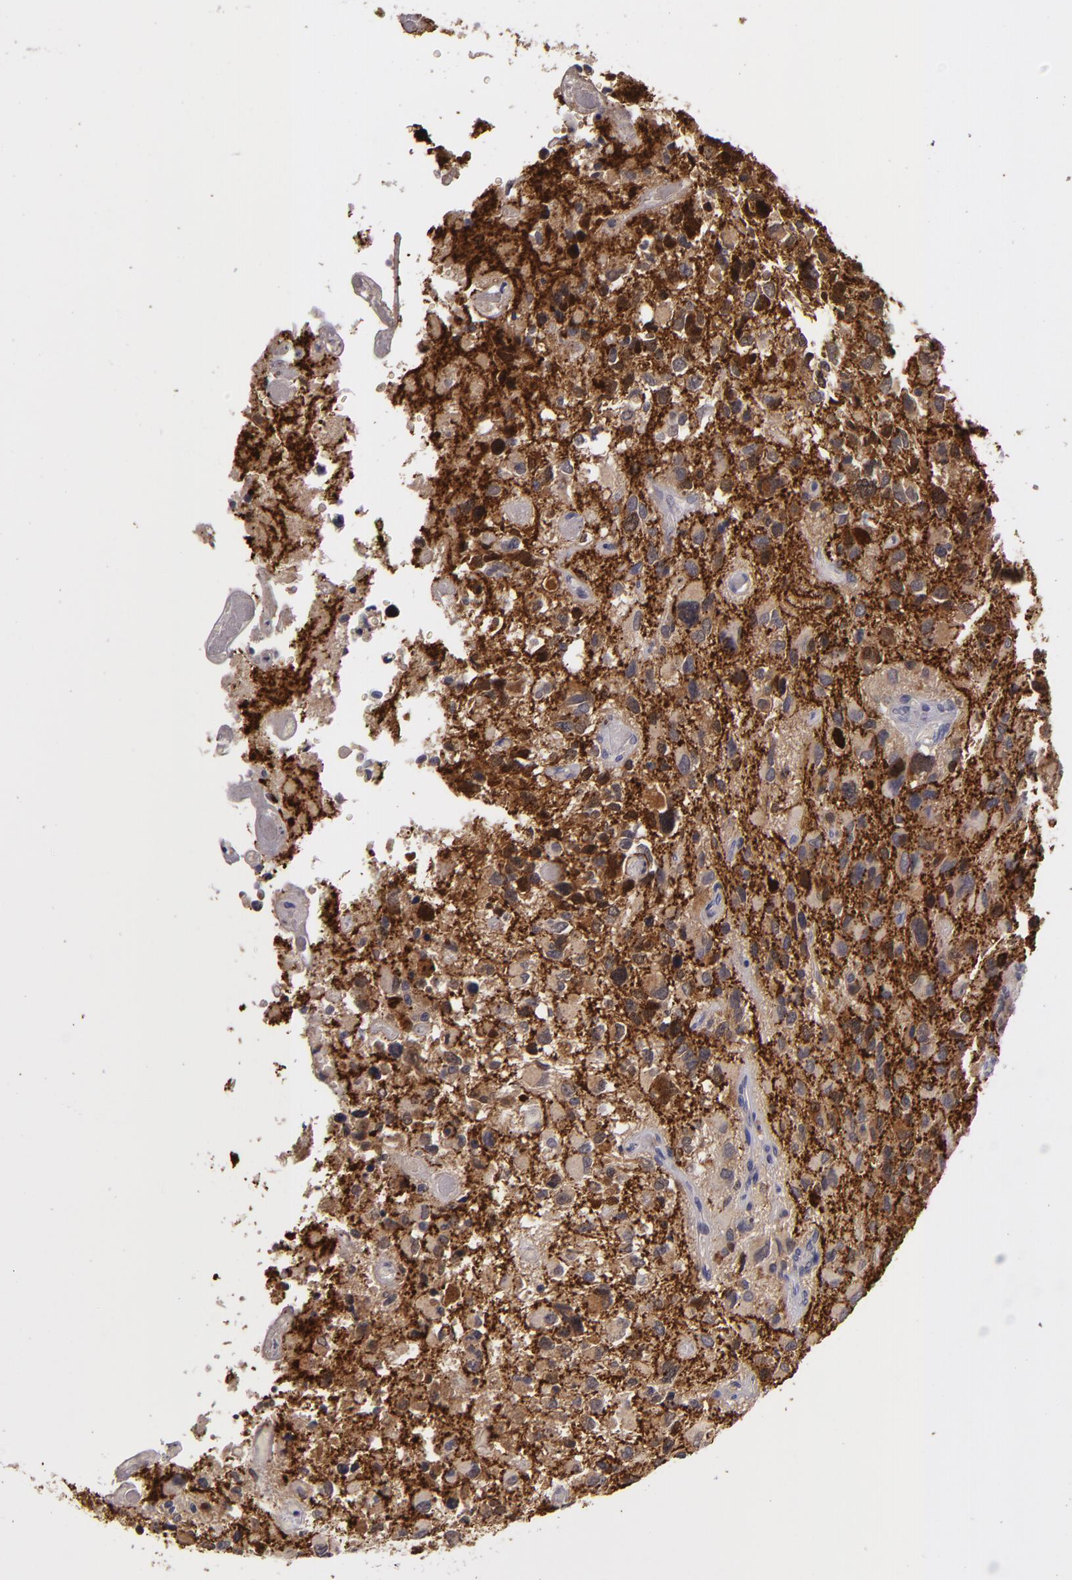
{"staining": {"intensity": "moderate", "quantity": "25%-75%", "location": "cytoplasmic/membranous"}, "tissue": "glioma", "cell_type": "Tumor cells", "image_type": "cancer", "snomed": [{"axis": "morphology", "description": "Glioma, malignant, High grade"}, {"axis": "topography", "description": "Brain"}], "caption": "The photomicrograph displays immunohistochemical staining of glioma. There is moderate cytoplasmic/membranous positivity is identified in approximately 25%-75% of tumor cells.", "gene": "SNCB", "patient": {"sex": "male", "age": 69}}